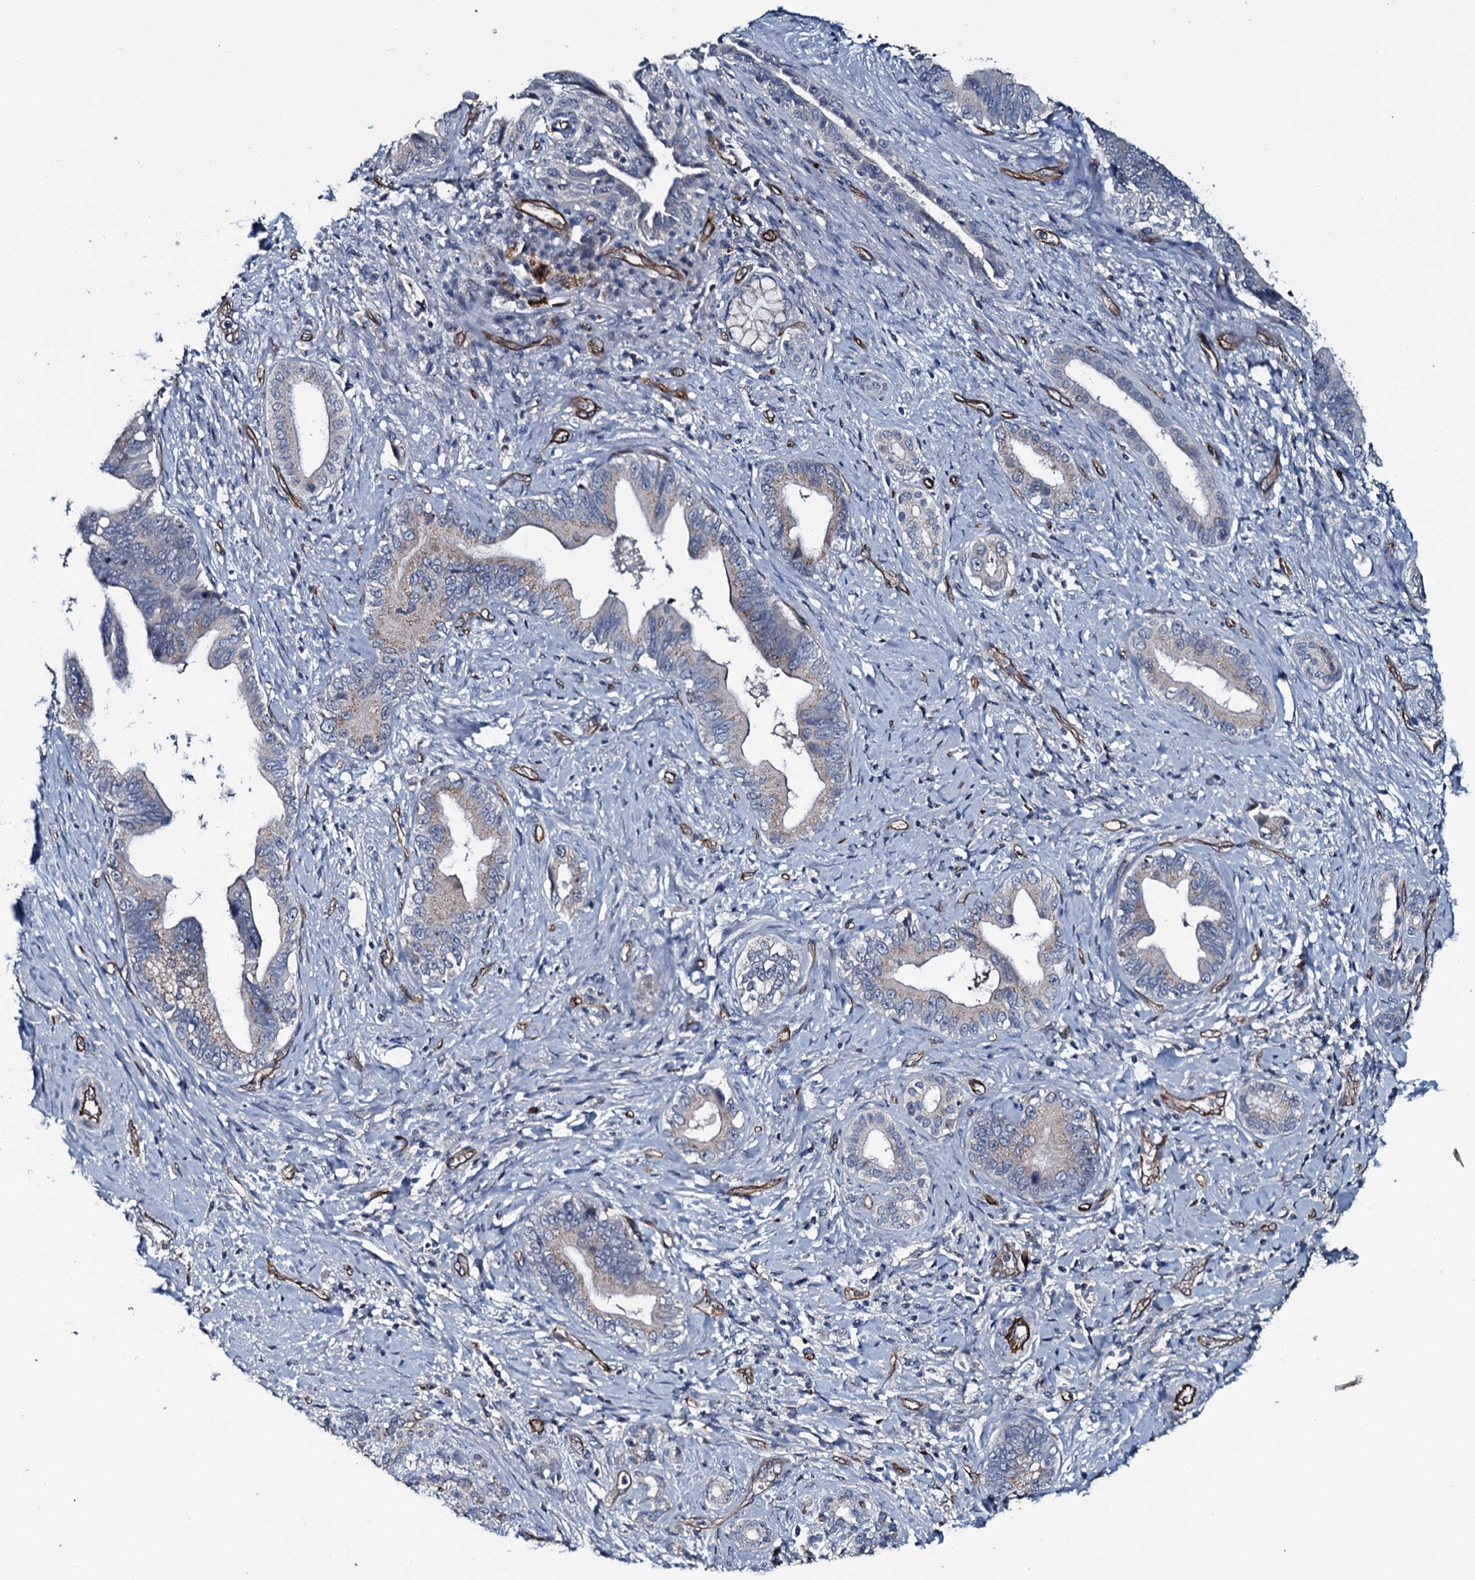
{"staining": {"intensity": "weak", "quantity": "25%-75%", "location": "cytoplasmic/membranous"}, "tissue": "pancreatic cancer", "cell_type": "Tumor cells", "image_type": "cancer", "snomed": [{"axis": "morphology", "description": "Adenocarcinoma, NOS"}, {"axis": "topography", "description": "Pancreas"}], "caption": "Immunohistochemistry (IHC) of human pancreatic cancer (adenocarcinoma) shows low levels of weak cytoplasmic/membranous positivity in about 25%-75% of tumor cells. (Stains: DAB in brown, nuclei in blue, Microscopy: brightfield microscopy at high magnification).", "gene": "CLEC14A", "patient": {"sex": "female", "age": 55}}